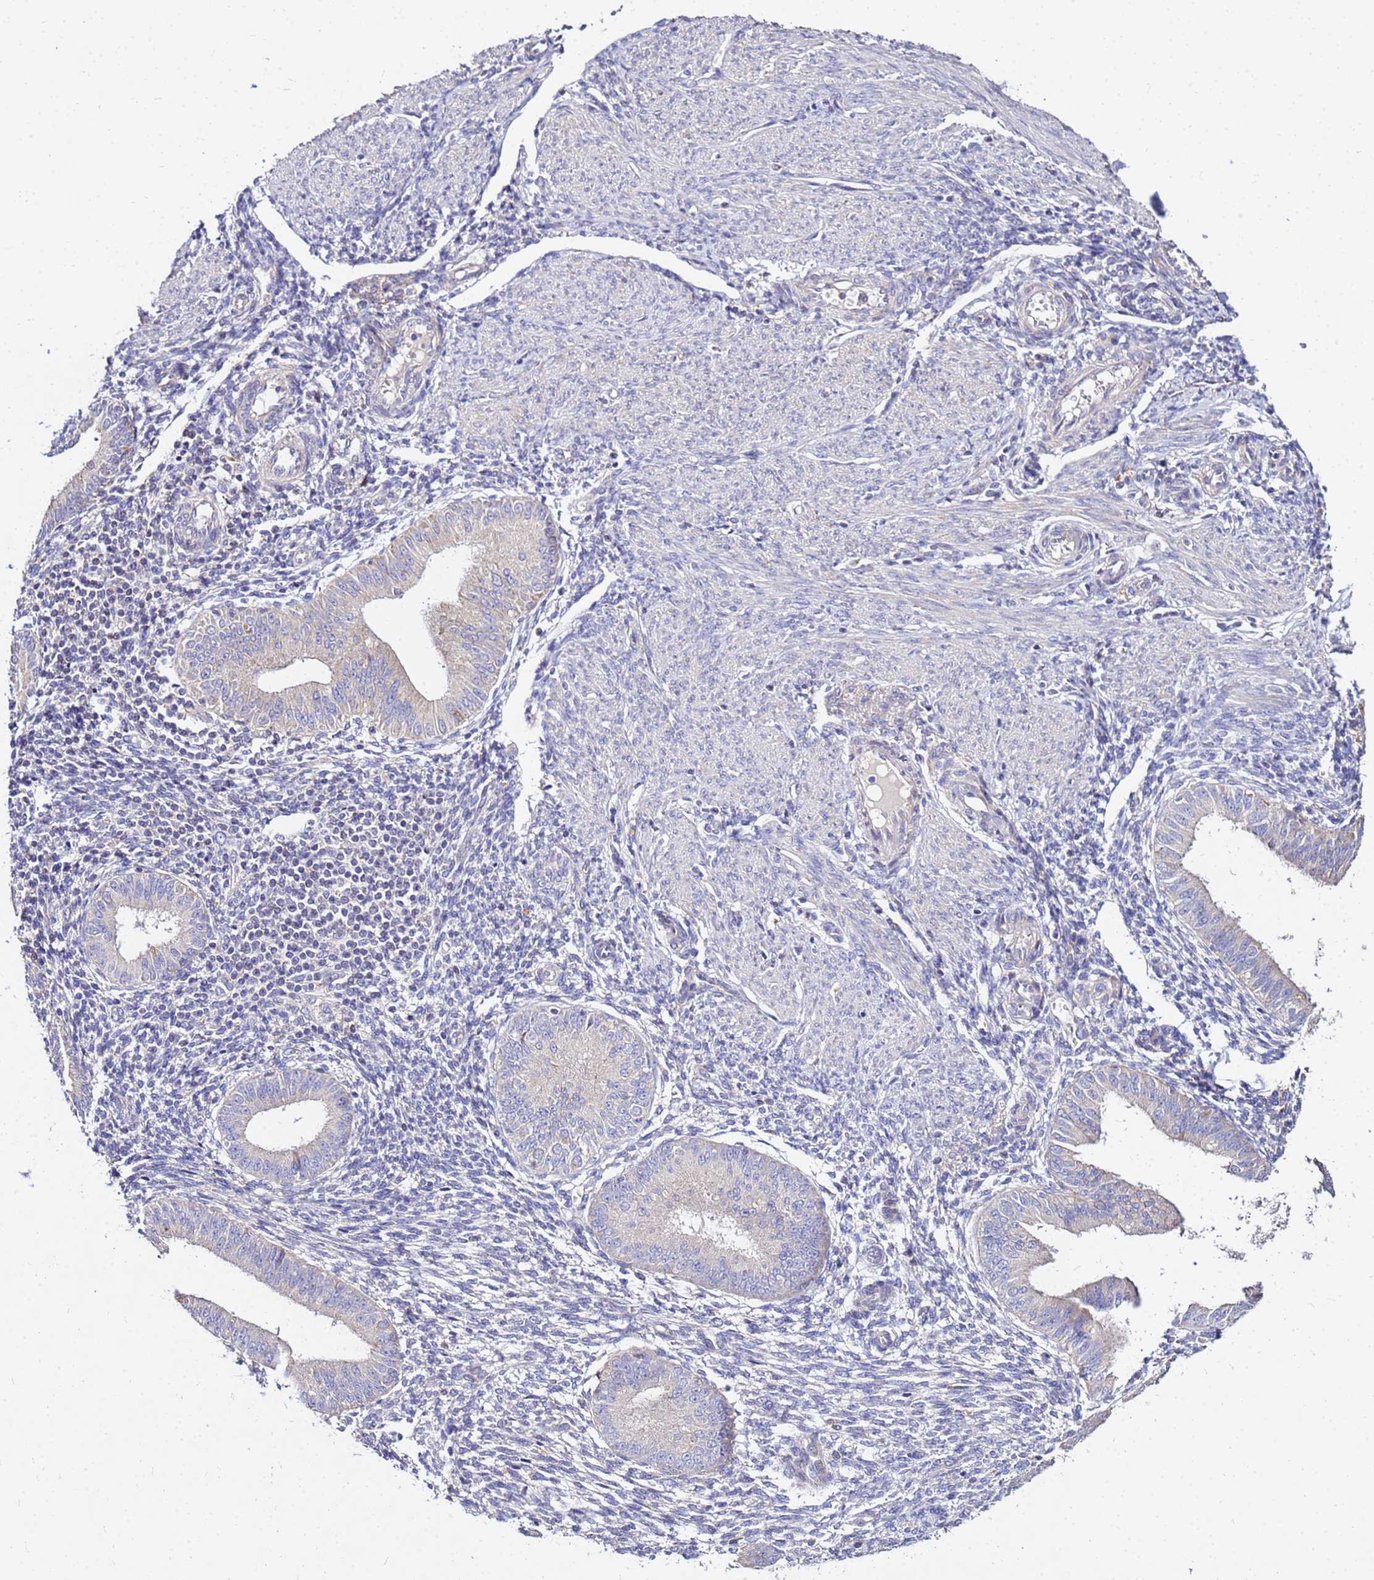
{"staining": {"intensity": "negative", "quantity": "none", "location": "none"}, "tissue": "endometrium", "cell_type": "Cells in endometrial stroma", "image_type": "normal", "snomed": [{"axis": "morphology", "description": "Normal tissue, NOS"}, {"axis": "topography", "description": "Uterus"}, {"axis": "topography", "description": "Endometrium"}], "caption": "Immunohistochemistry histopathology image of normal endometrium stained for a protein (brown), which reveals no staining in cells in endometrial stroma.", "gene": "COX14", "patient": {"sex": "female", "age": 48}}